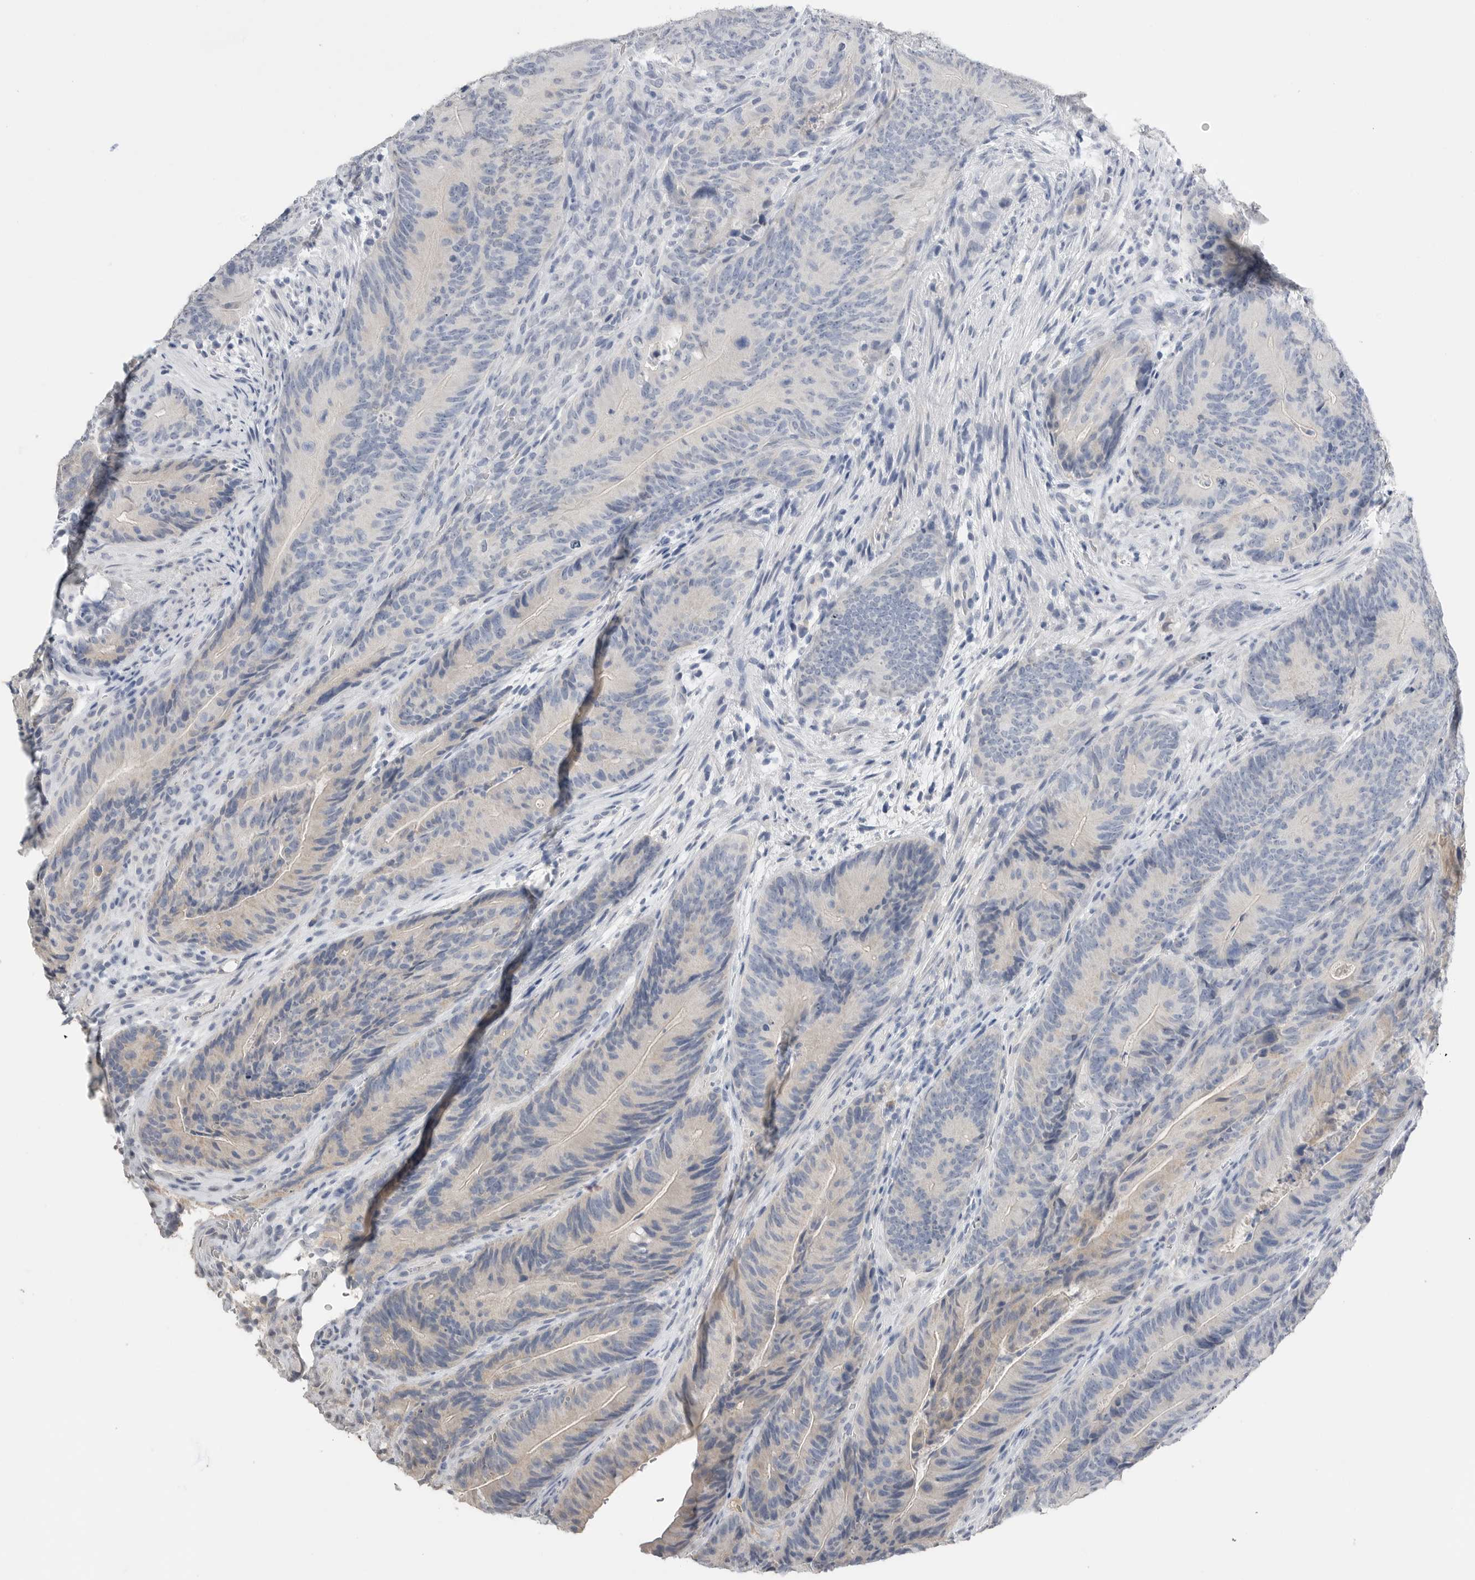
{"staining": {"intensity": "negative", "quantity": "none", "location": "none"}, "tissue": "colorectal cancer", "cell_type": "Tumor cells", "image_type": "cancer", "snomed": [{"axis": "morphology", "description": "Normal tissue, NOS"}, {"axis": "topography", "description": "Colon"}], "caption": "The image reveals no significant positivity in tumor cells of colorectal cancer.", "gene": "FABP6", "patient": {"sex": "female", "age": 82}}